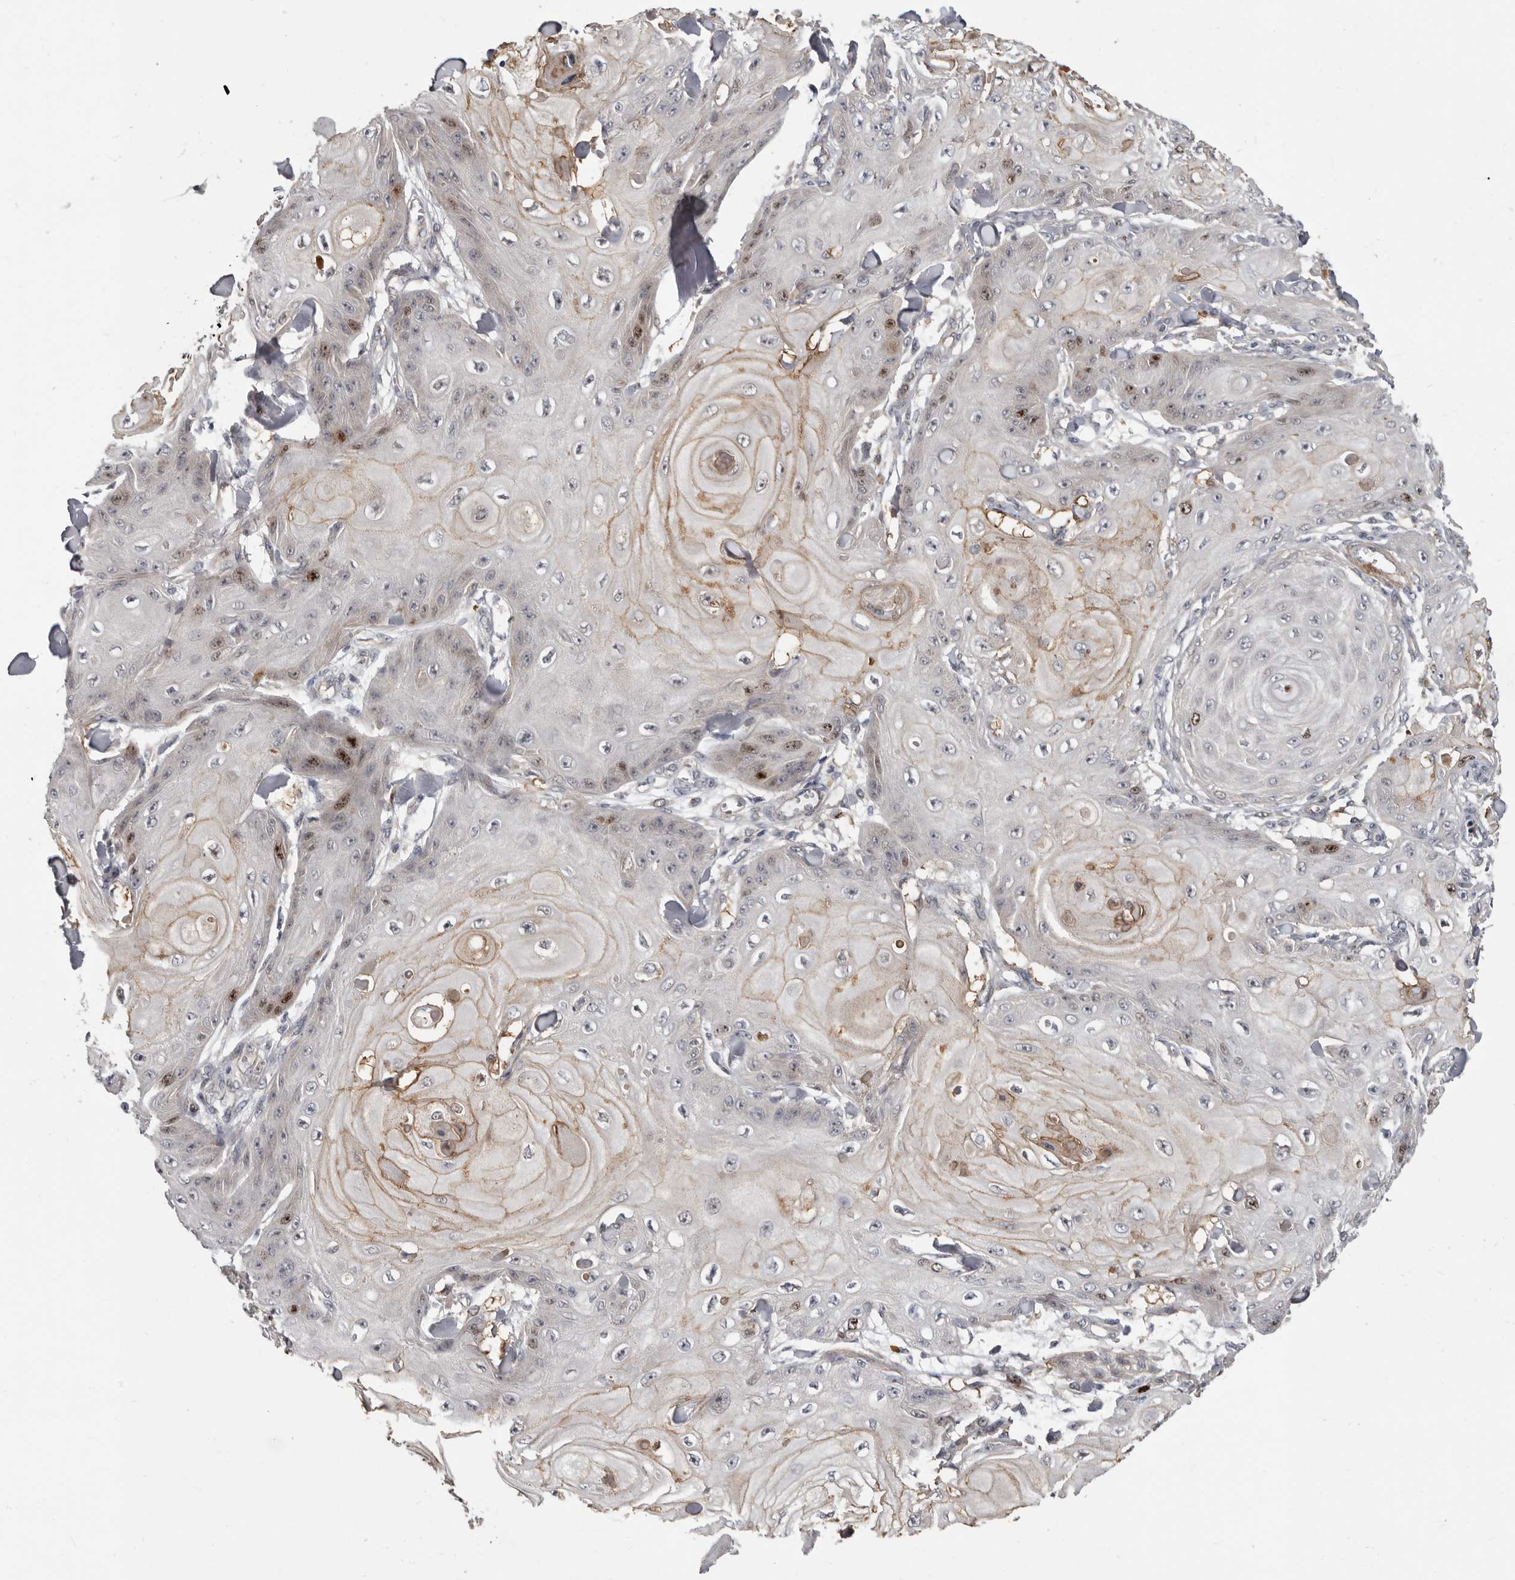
{"staining": {"intensity": "moderate", "quantity": "25%-75%", "location": "cytoplasmic/membranous,nuclear"}, "tissue": "skin cancer", "cell_type": "Tumor cells", "image_type": "cancer", "snomed": [{"axis": "morphology", "description": "Squamous cell carcinoma, NOS"}, {"axis": "topography", "description": "Skin"}], "caption": "This is a micrograph of IHC staining of skin squamous cell carcinoma, which shows moderate expression in the cytoplasmic/membranous and nuclear of tumor cells.", "gene": "CDCA8", "patient": {"sex": "male", "age": 74}}